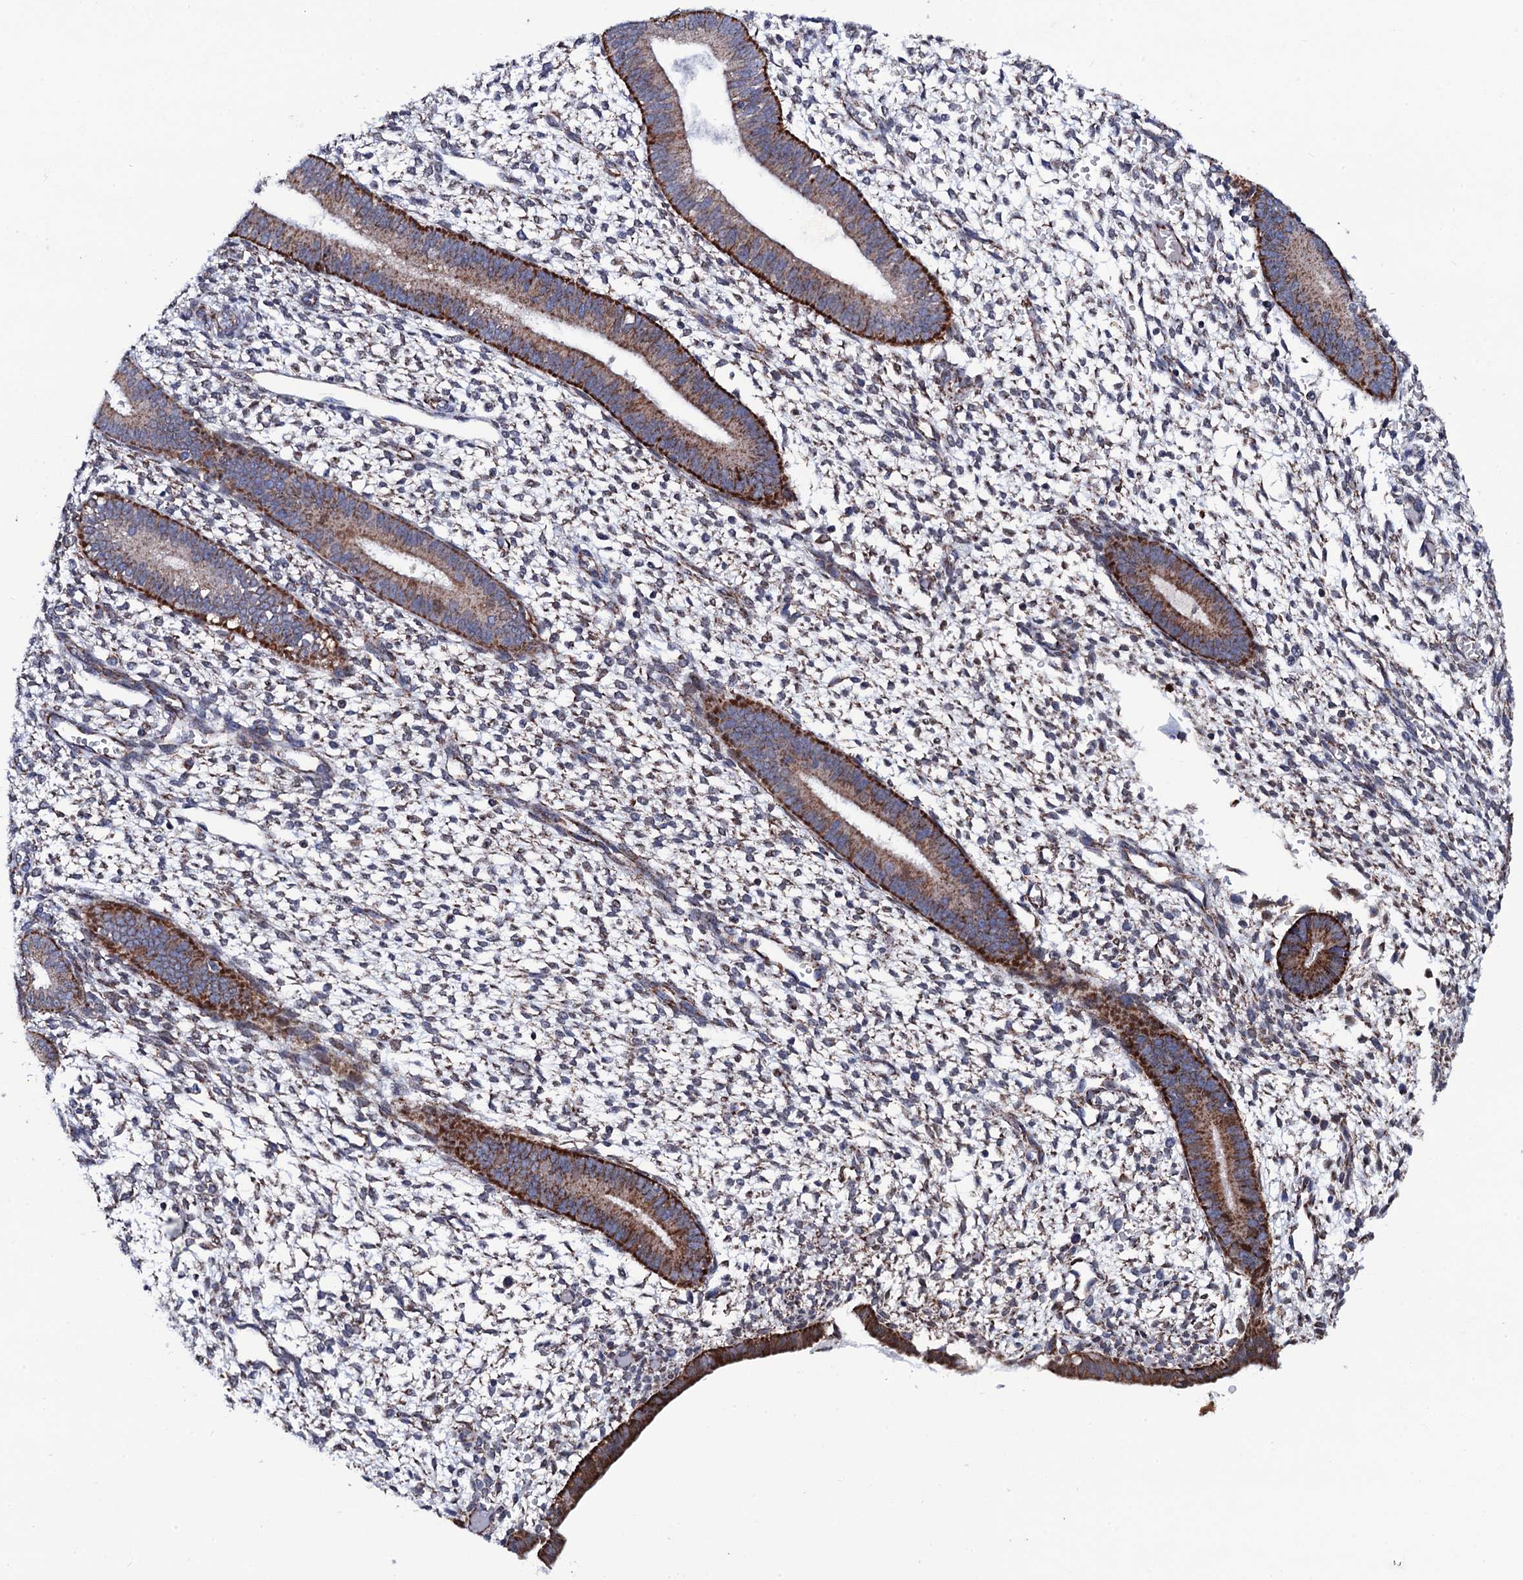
{"staining": {"intensity": "weak", "quantity": "<25%", "location": "cytoplasmic/membranous"}, "tissue": "endometrium", "cell_type": "Cells in endometrial stroma", "image_type": "normal", "snomed": [{"axis": "morphology", "description": "Normal tissue, NOS"}, {"axis": "topography", "description": "Endometrium"}], "caption": "This is an immunohistochemistry image of normal endometrium. There is no staining in cells in endometrial stroma.", "gene": "PTCD3", "patient": {"sex": "female", "age": 46}}